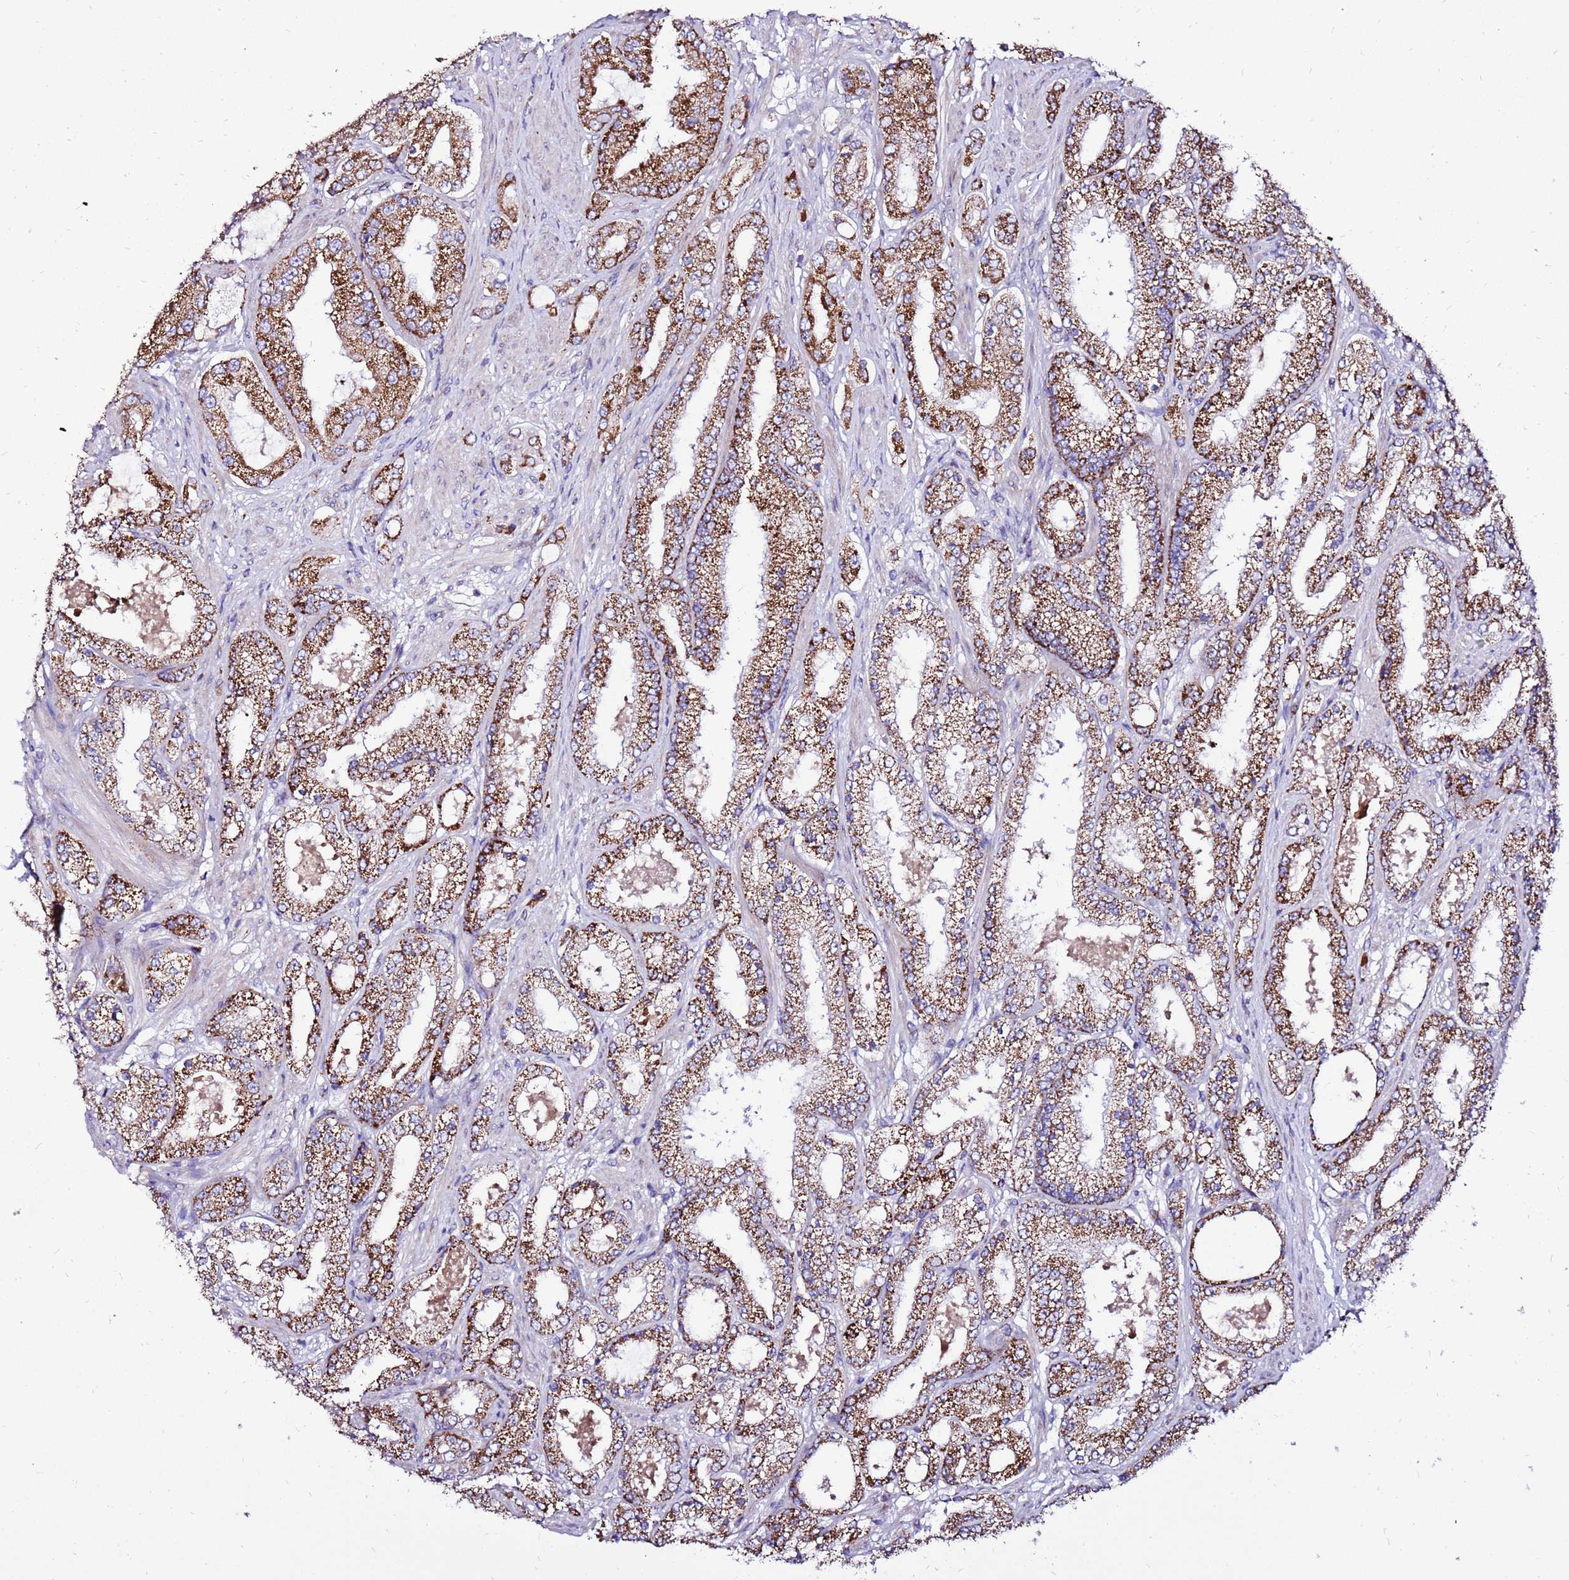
{"staining": {"intensity": "strong", "quantity": ">75%", "location": "cytoplasmic/membranous"}, "tissue": "prostate cancer", "cell_type": "Tumor cells", "image_type": "cancer", "snomed": [{"axis": "morphology", "description": "Adenocarcinoma, High grade"}, {"axis": "topography", "description": "Prostate"}], "caption": "This is a photomicrograph of immunohistochemistry (IHC) staining of high-grade adenocarcinoma (prostate), which shows strong staining in the cytoplasmic/membranous of tumor cells.", "gene": "SPSB3", "patient": {"sex": "male", "age": 68}}